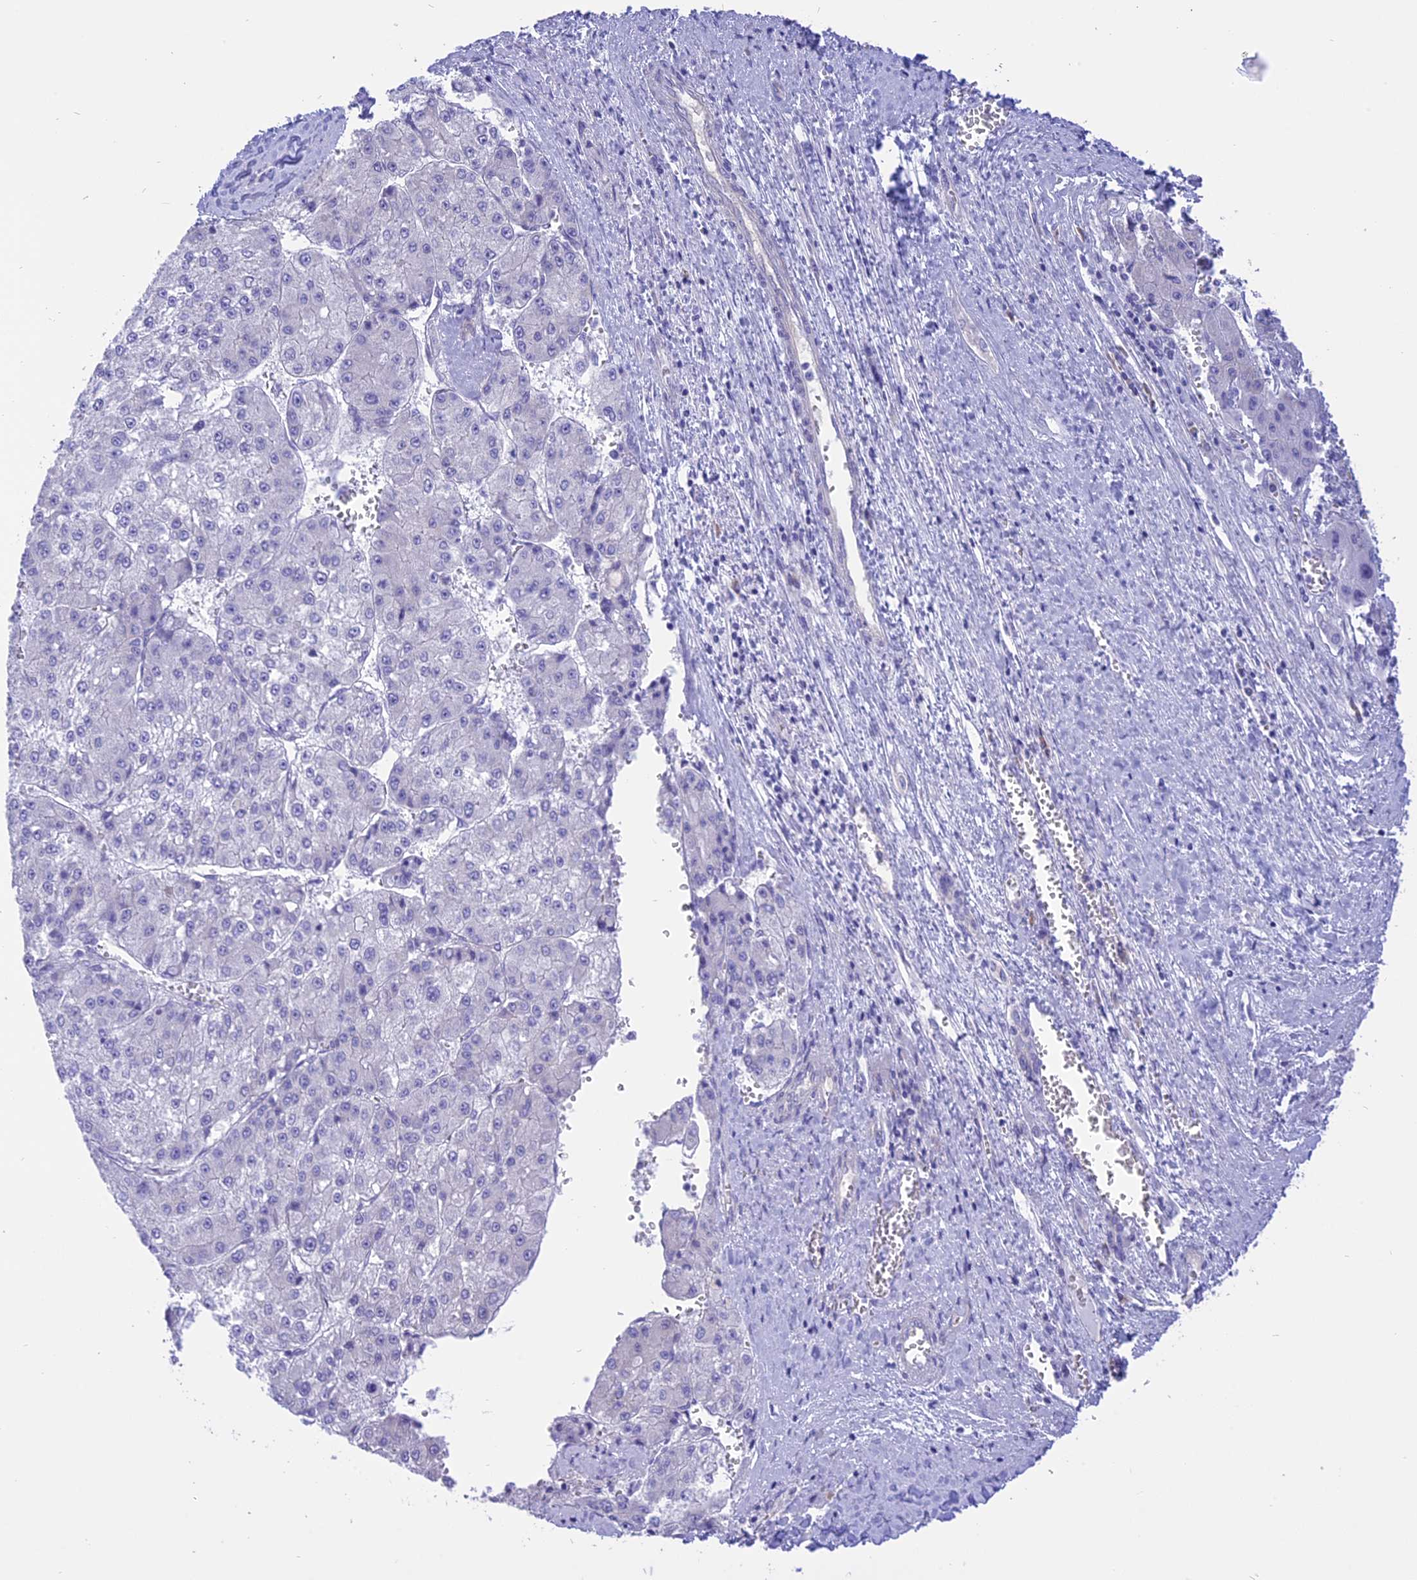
{"staining": {"intensity": "negative", "quantity": "none", "location": "none"}, "tissue": "liver cancer", "cell_type": "Tumor cells", "image_type": "cancer", "snomed": [{"axis": "morphology", "description": "Carcinoma, Hepatocellular, NOS"}, {"axis": "topography", "description": "Liver"}], "caption": "The immunohistochemistry micrograph has no significant staining in tumor cells of liver hepatocellular carcinoma tissue.", "gene": "DCAF16", "patient": {"sex": "female", "age": 73}}